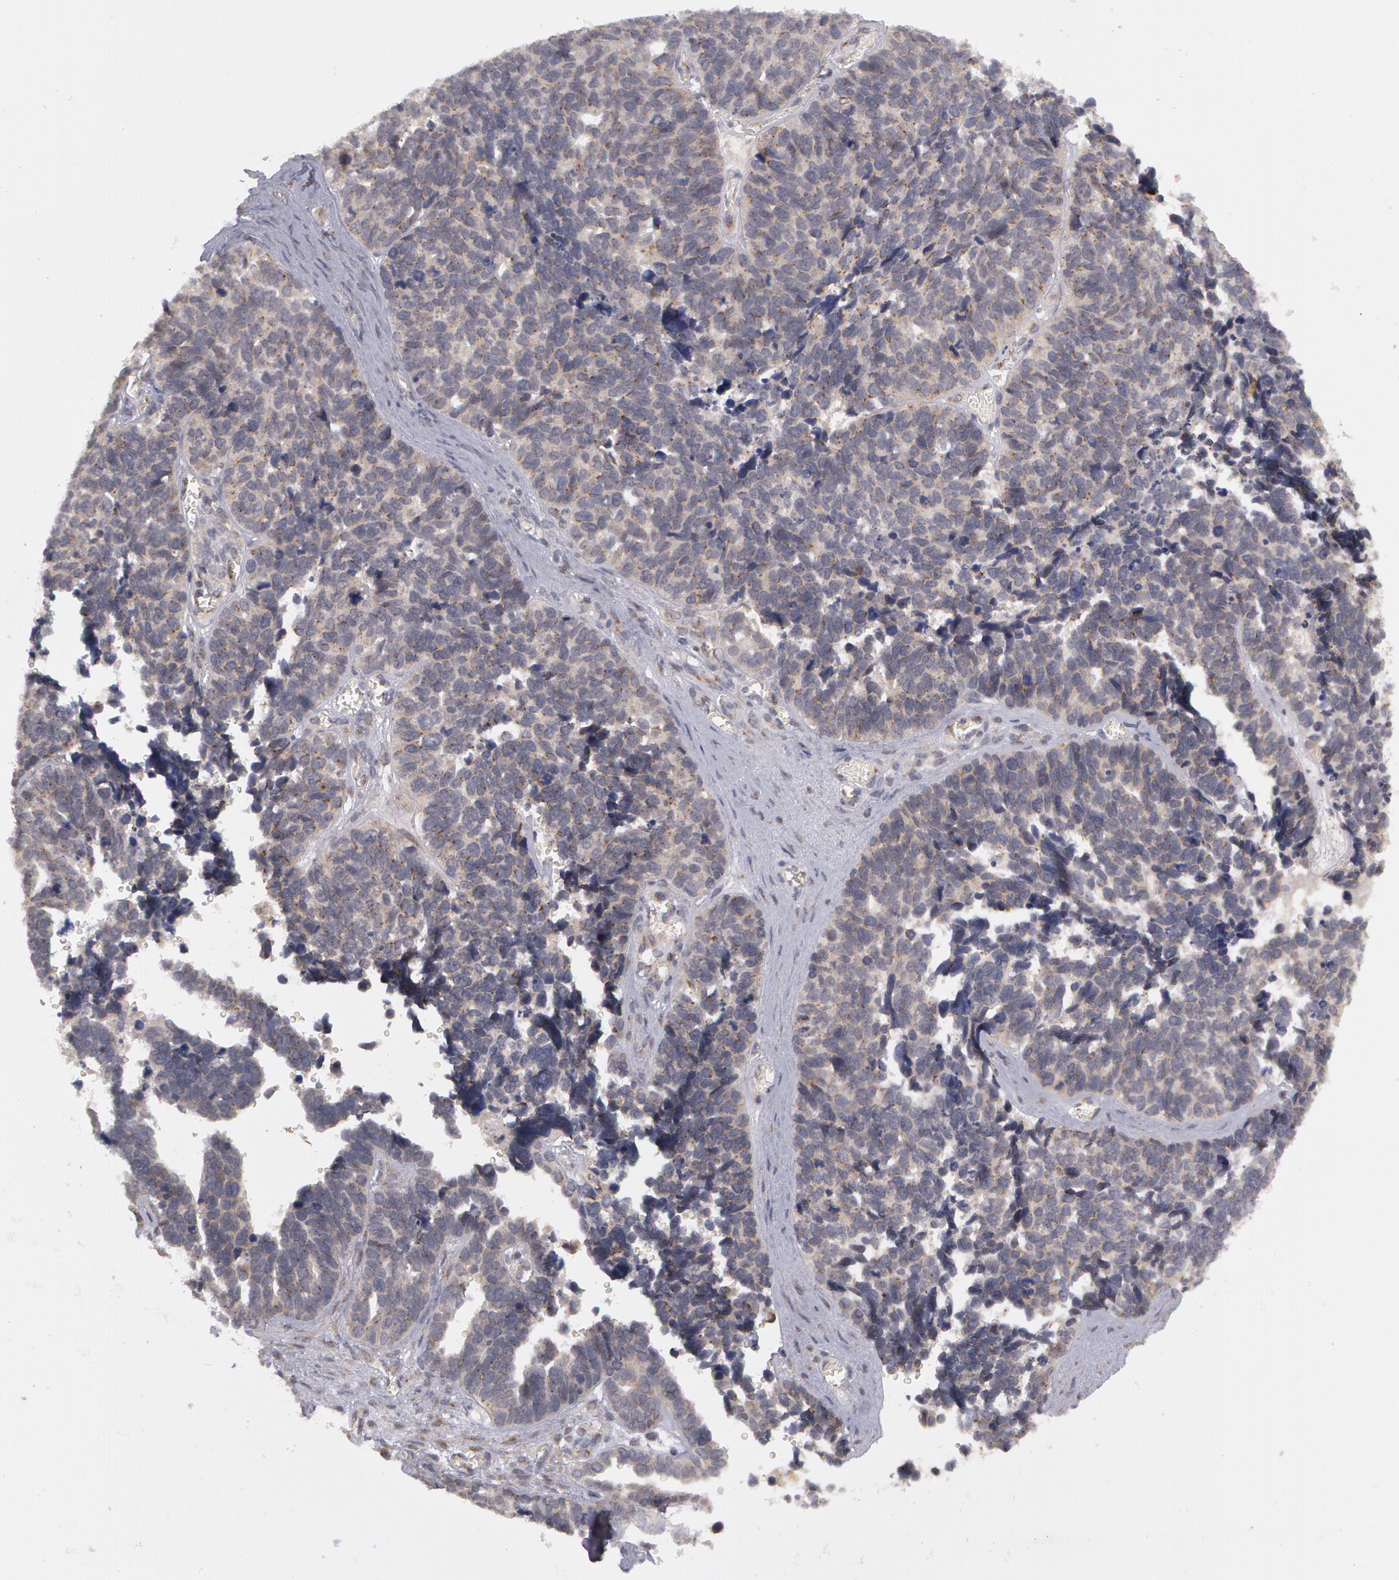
{"staining": {"intensity": "negative", "quantity": "none", "location": "none"}, "tissue": "ovarian cancer", "cell_type": "Tumor cells", "image_type": "cancer", "snomed": [{"axis": "morphology", "description": "Cystadenocarcinoma, serous, NOS"}, {"axis": "topography", "description": "Ovary"}], "caption": "Tumor cells show no significant protein positivity in ovarian cancer.", "gene": "STX5", "patient": {"sex": "female", "age": 77}}